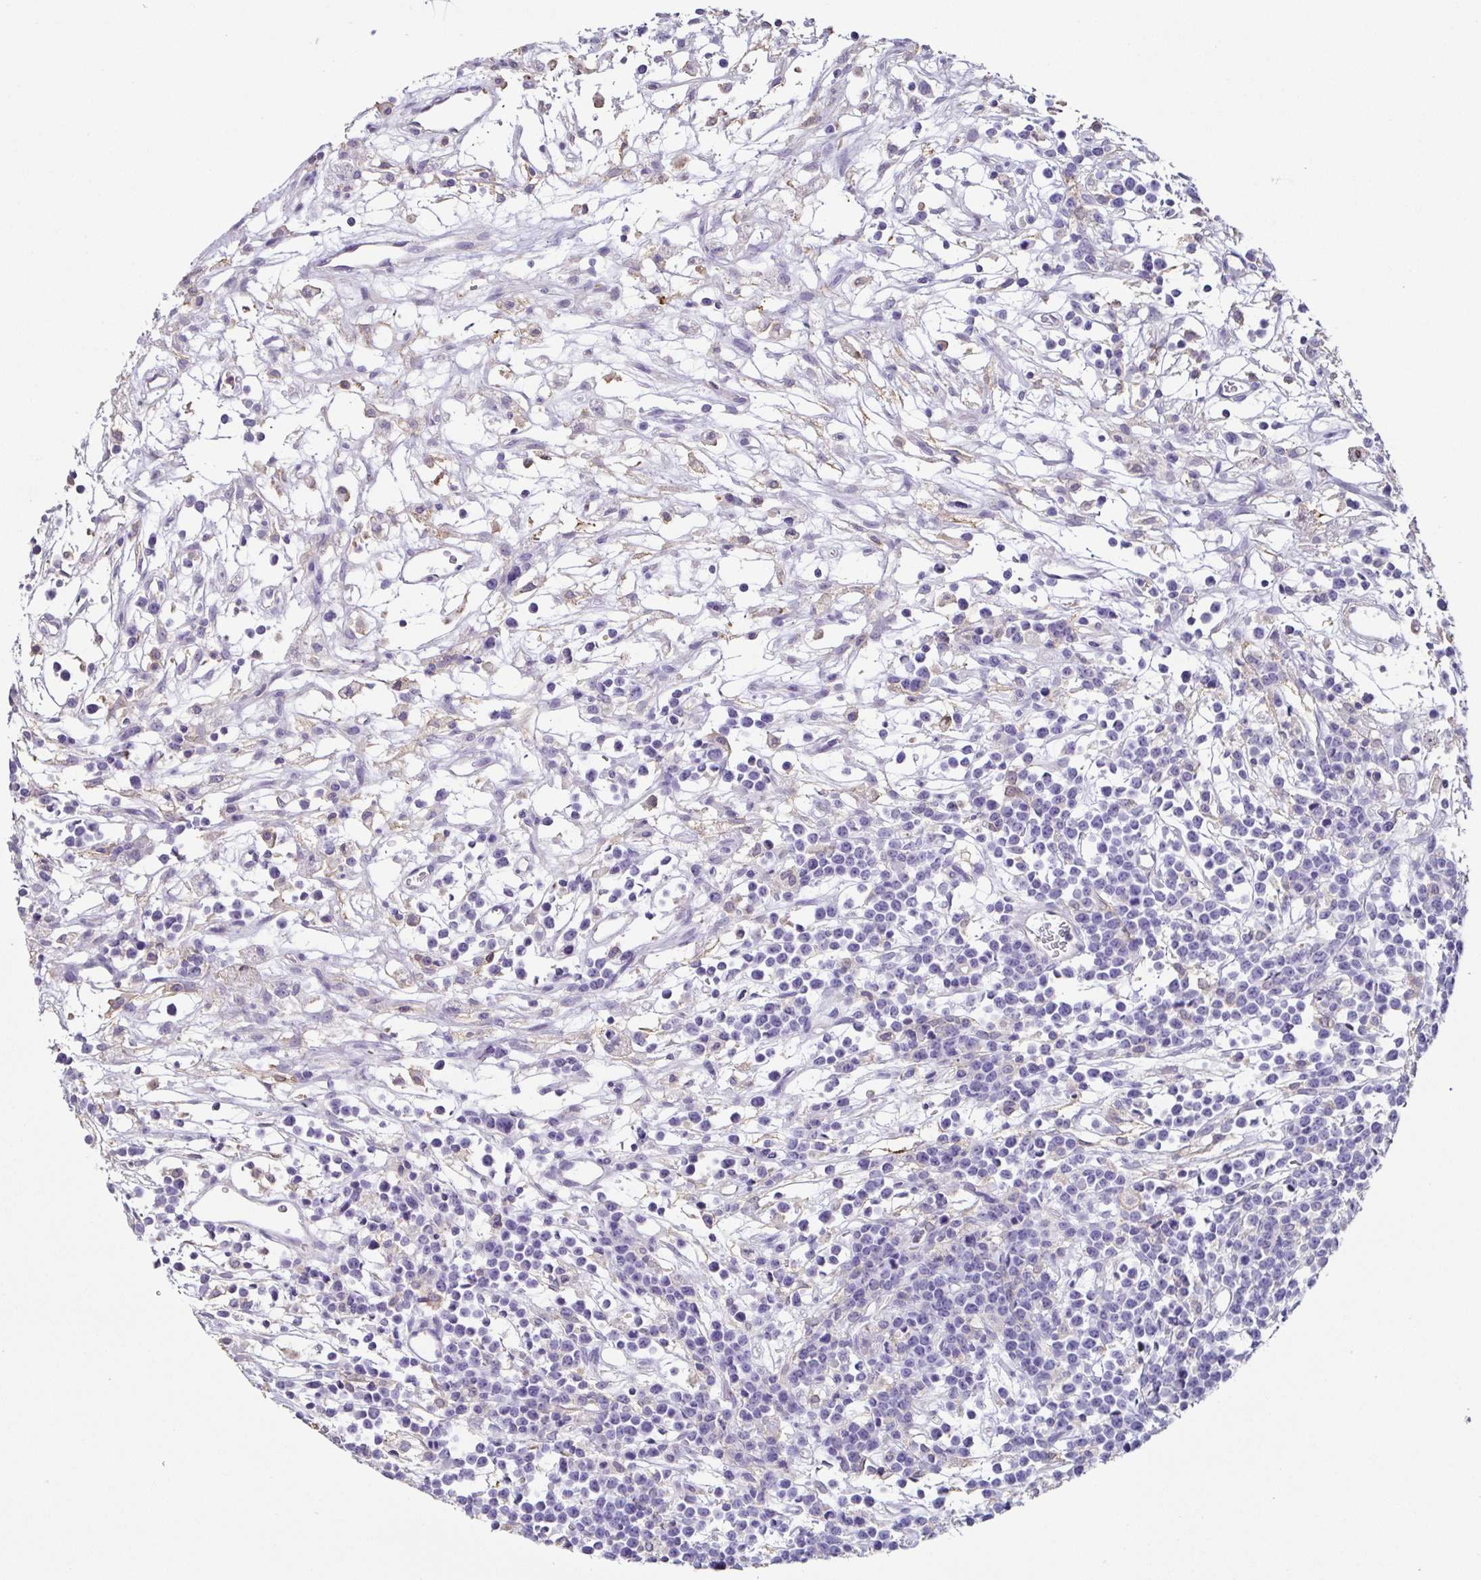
{"staining": {"intensity": "negative", "quantity": "none", "location": "none"}, "tissue": "lymphoma", "cell_type": "Tumor cells", "image_type": "cancer", "snomed": [{"axis": "morphology", "description": "Malignant lymphoma, non-Hodgkin's type, High grade"}, {"axis": "topography", "description": "Ovary"}], "caption": "Immunohistochemistry image of neoplastic tissue: lymphoma stained with DAB (3,3'-diaminobenzidine) reveals no significant protein staining in tumor cells.", "gene": "ANXA10", "patient": {"sex": "female", "age": 56}}